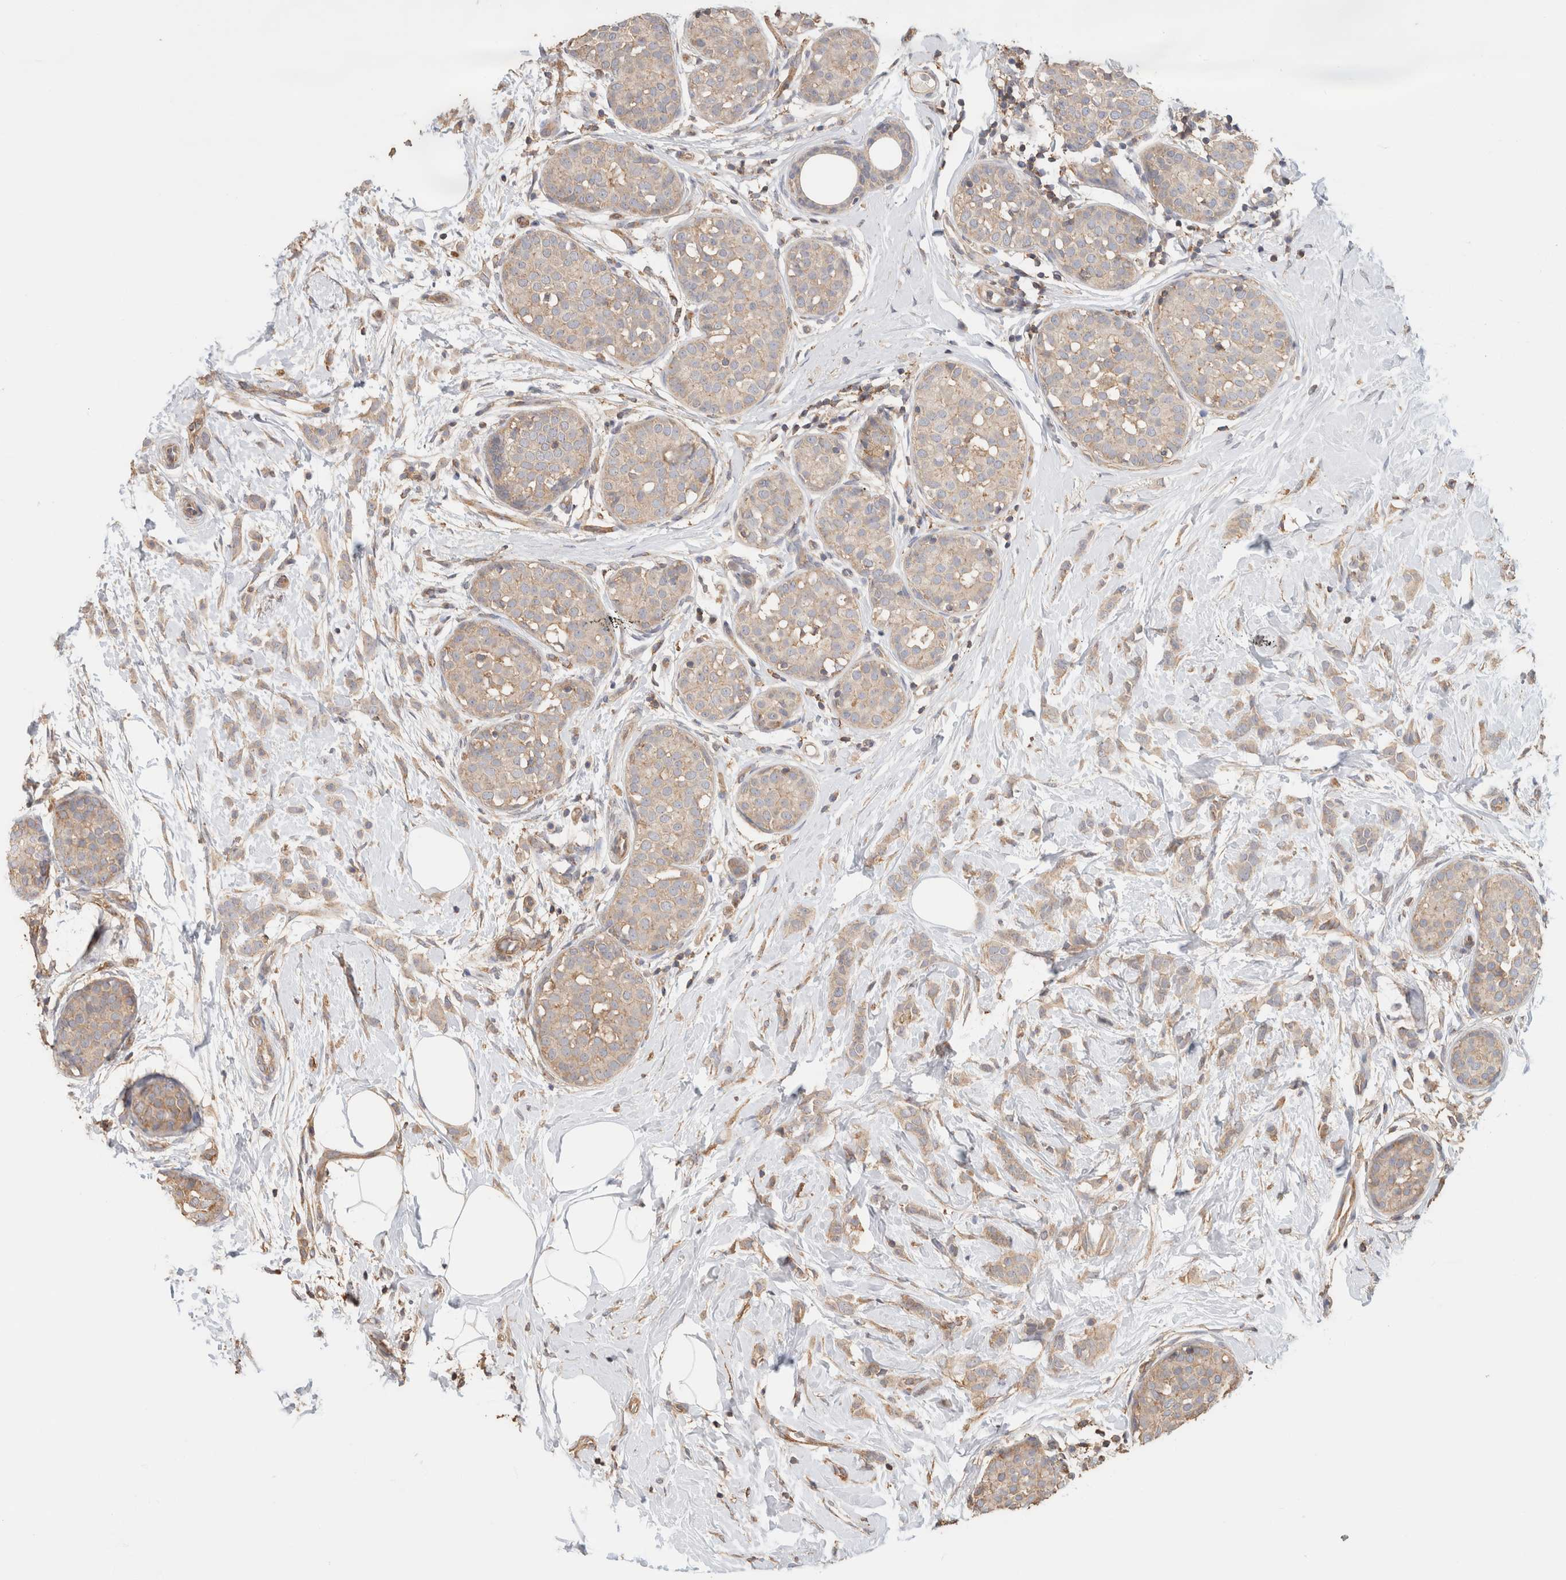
{"staining": {"intensity": "weak", "quantity": ">75%", "location": "cytoplasmic/membranous"}, "tissue": "breast cancer", "cell_type": "Tumor cells", "image_type": "cancer", "snomed": [{"axis": "morphology", "description": "Lobular carcinoma, in situ"}, {"axis": "morphology", "description": "Lobular carcinoma"}, {"axis": "topography", "description": "Breast"}], "caption": "Breast cancer stained with IHC demonstrates weak cytoplasmic/membranous positivity in about >75% of tumor cells.", "gene": "CFAP418", "patient": {"sex": "female", "age": 41}}